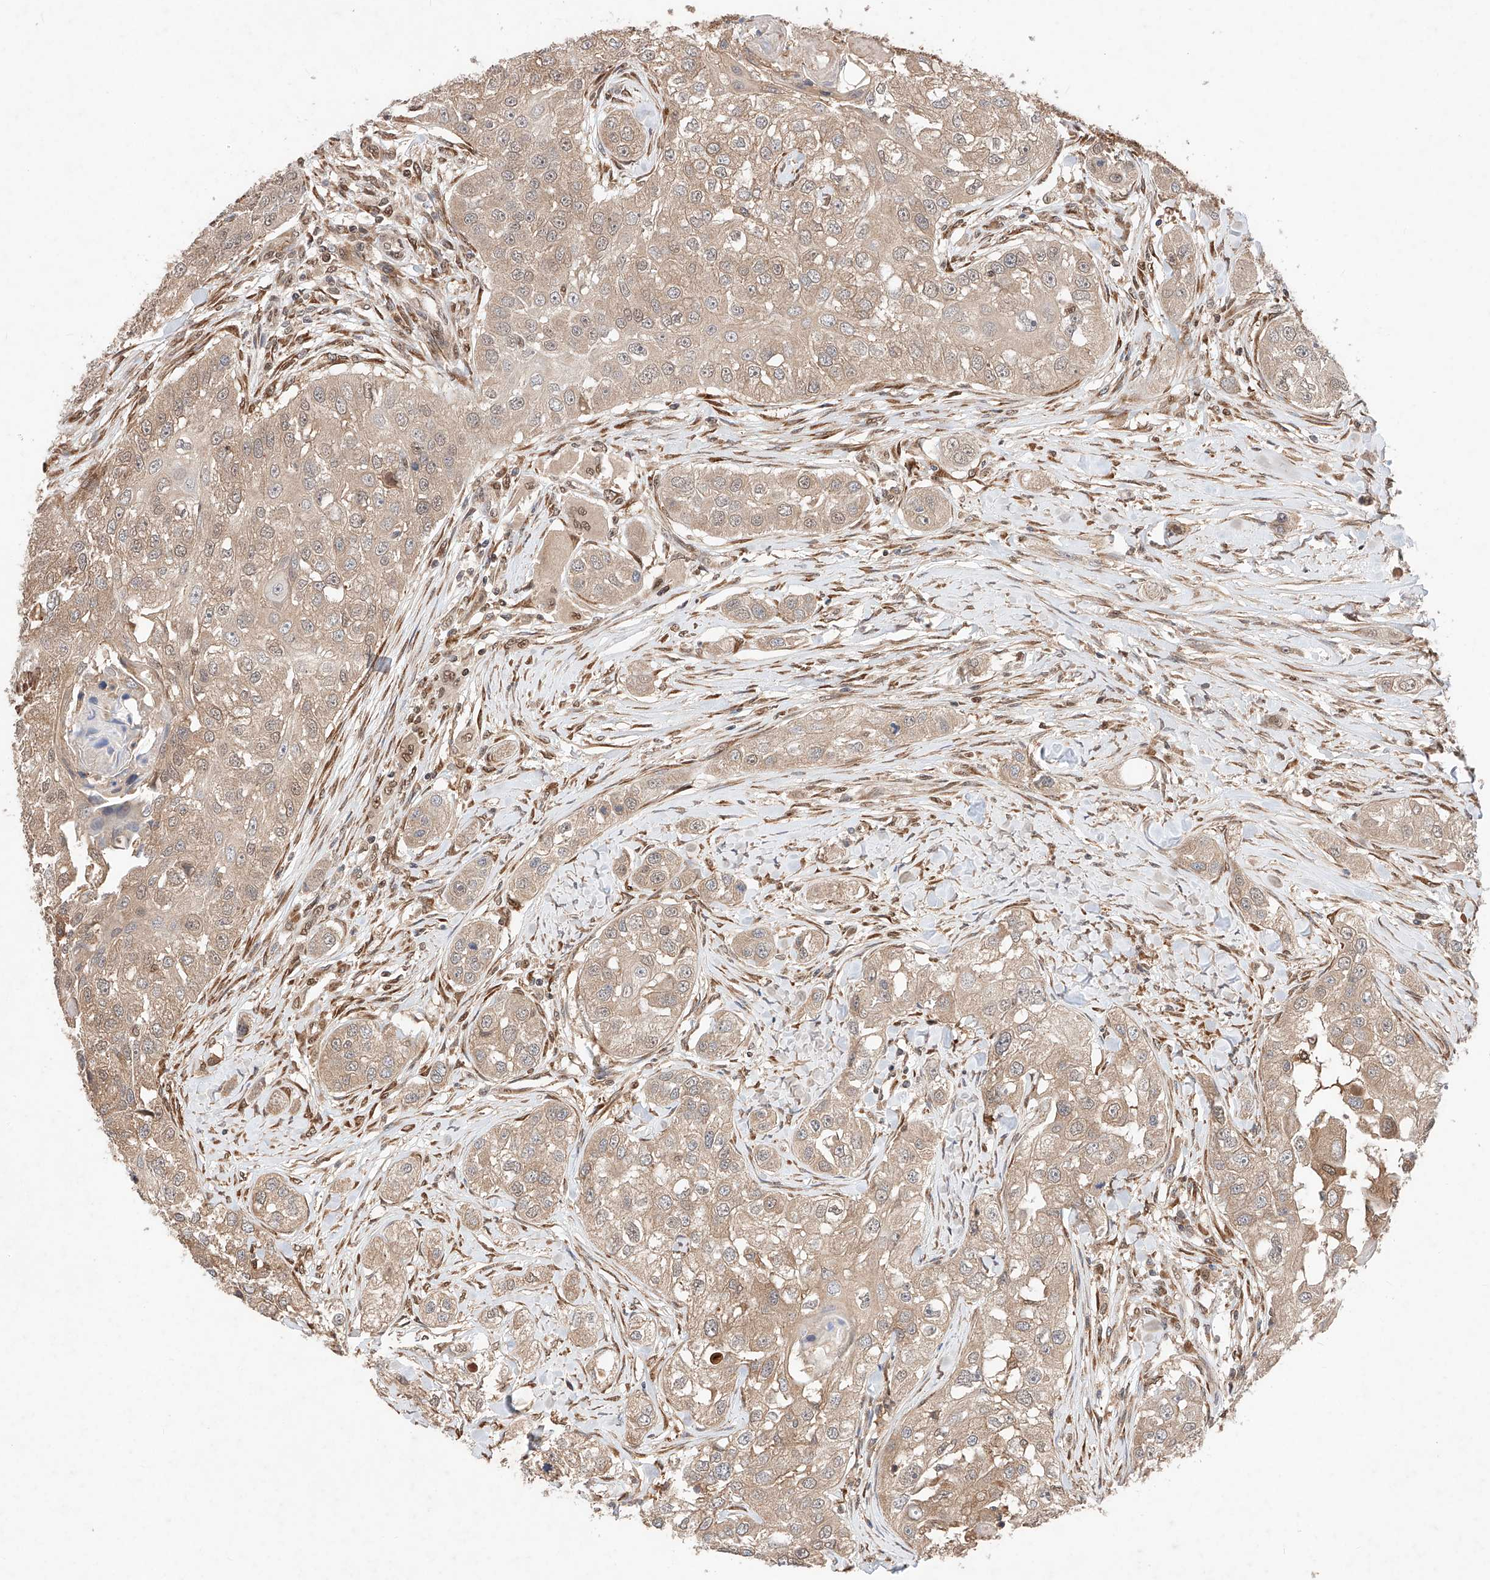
{"staining": {"intensity": "weak", "quantity": ">75%", "location": "cytoplasmic/membranous"}, "tissue": "head and neck cancer", "cell_type": "Tumor cells", "image_type": "cancer", "snomed": [{"axis": "morphology", "description": "Normal tissue, NOS"}, {"axis": "morphology", "description": "Squamous cell carcinoma, NOS"}, {"axis": "topography", "description": "Skeletal muscle"}, {"axis": "topography", "description": "Head-Neck"}], "caption": "Human squamous cell carcinoma (head and neck) stained with a brown dye reveals weak cytoplasmic/membranous positive positivity in approximately >75% of tumor cells.", "gene": "ZSCAN4", "patient": {"sex": "male", "age": 51}}